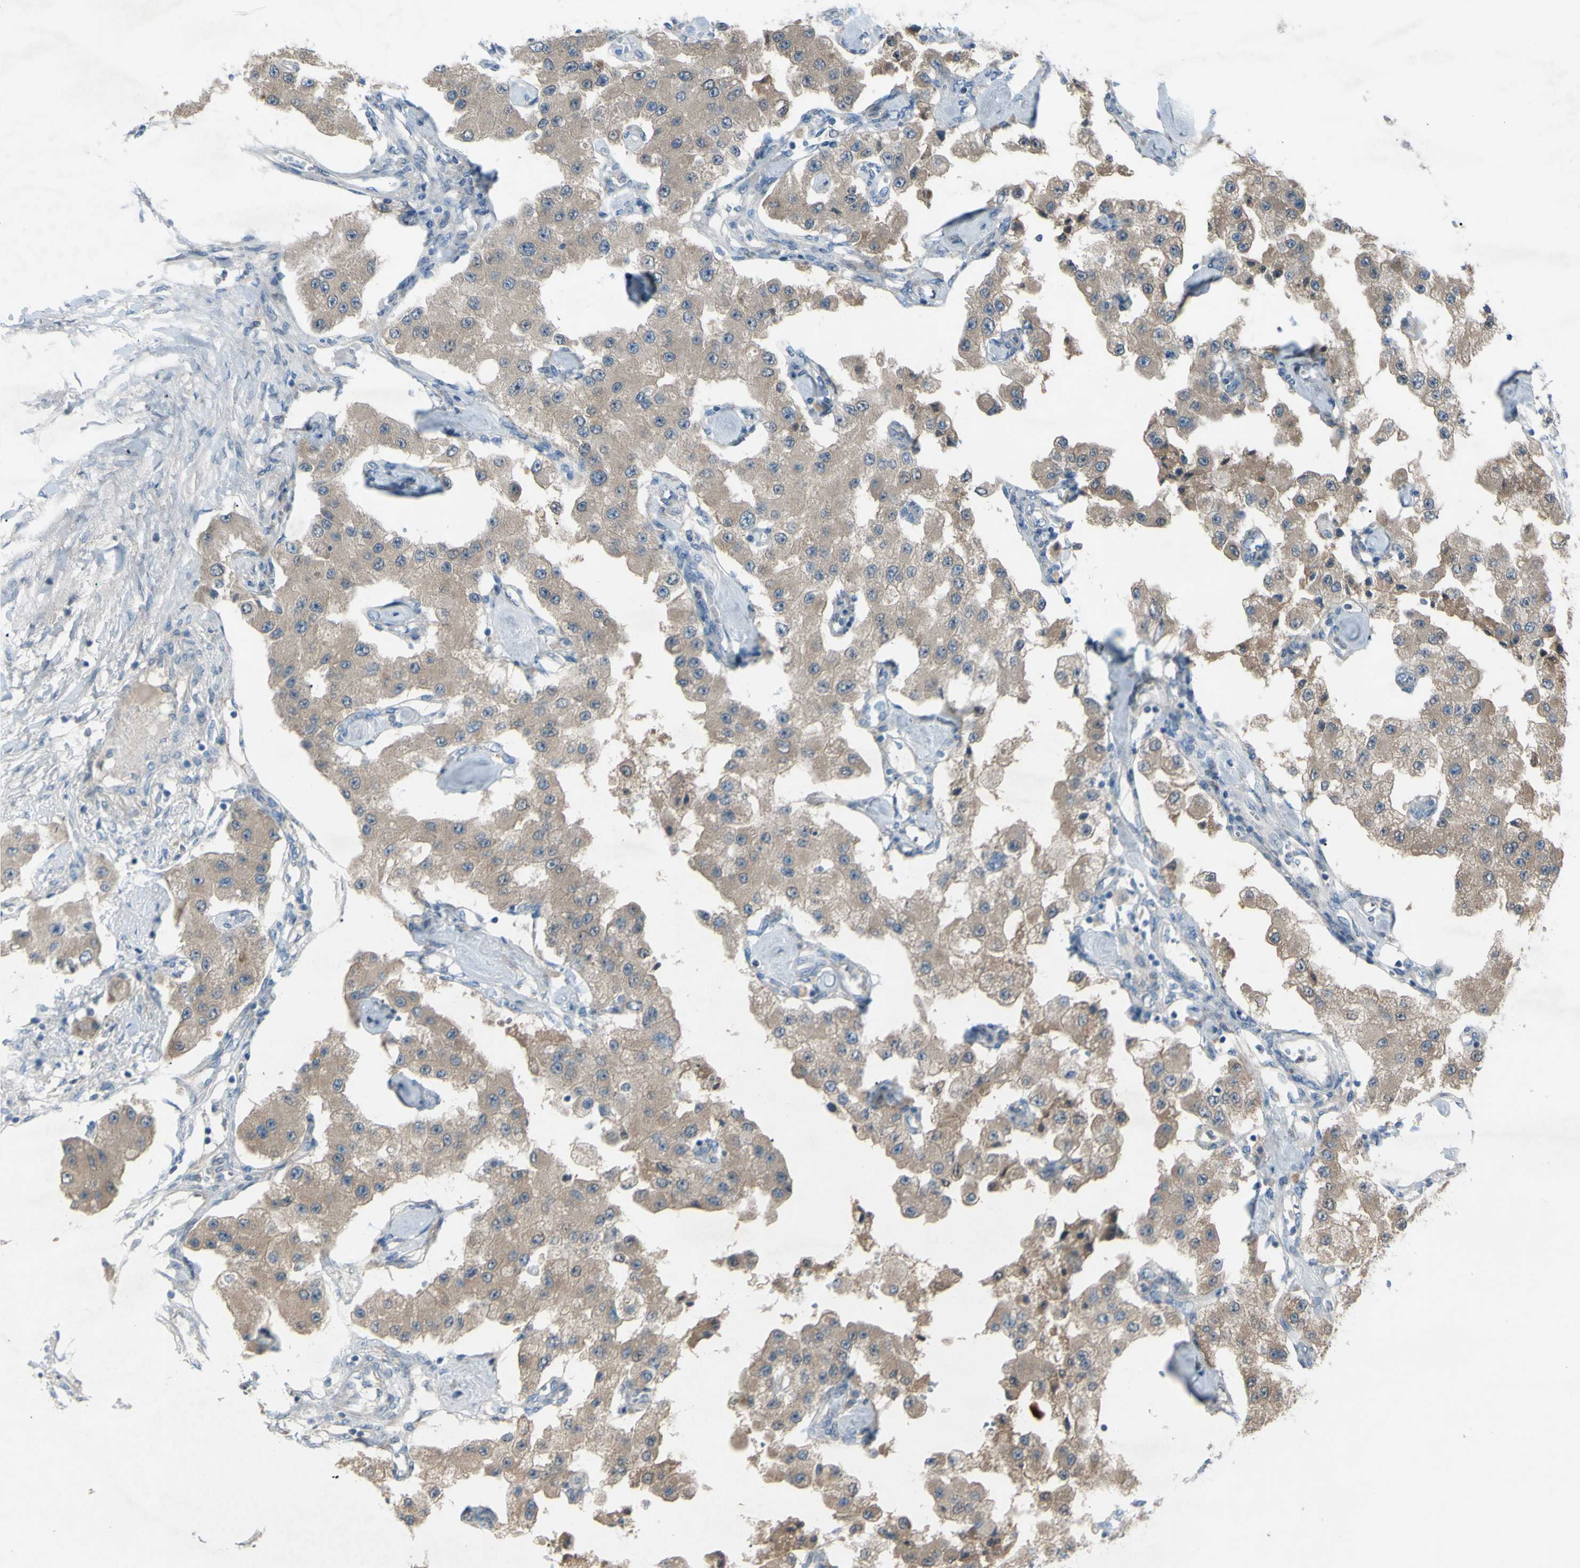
{"staining": {"intensity": "moderate", "quantity": ">75%", "location": "cytoplasmic/membranous"}, "tissue": "carcinoid", "cell_type": "Tumor cells", "image_type": "cancer", "snomed": [{"axis": "morphology", "description": "Carcinoid, malignant, NOS"}, {"axis": "topography", "description": "Pancreas"}], "caption": "Immunohistochemistry (IHC) (DAB (3,3'-diaminobenzidine)) staining of carcinoid displays moderate cytoplasmic/membranous protein positivity in approximately >75% of tumor cells.", "gene": "ATRN", "patient": {"sex": "male", "age": 41}}